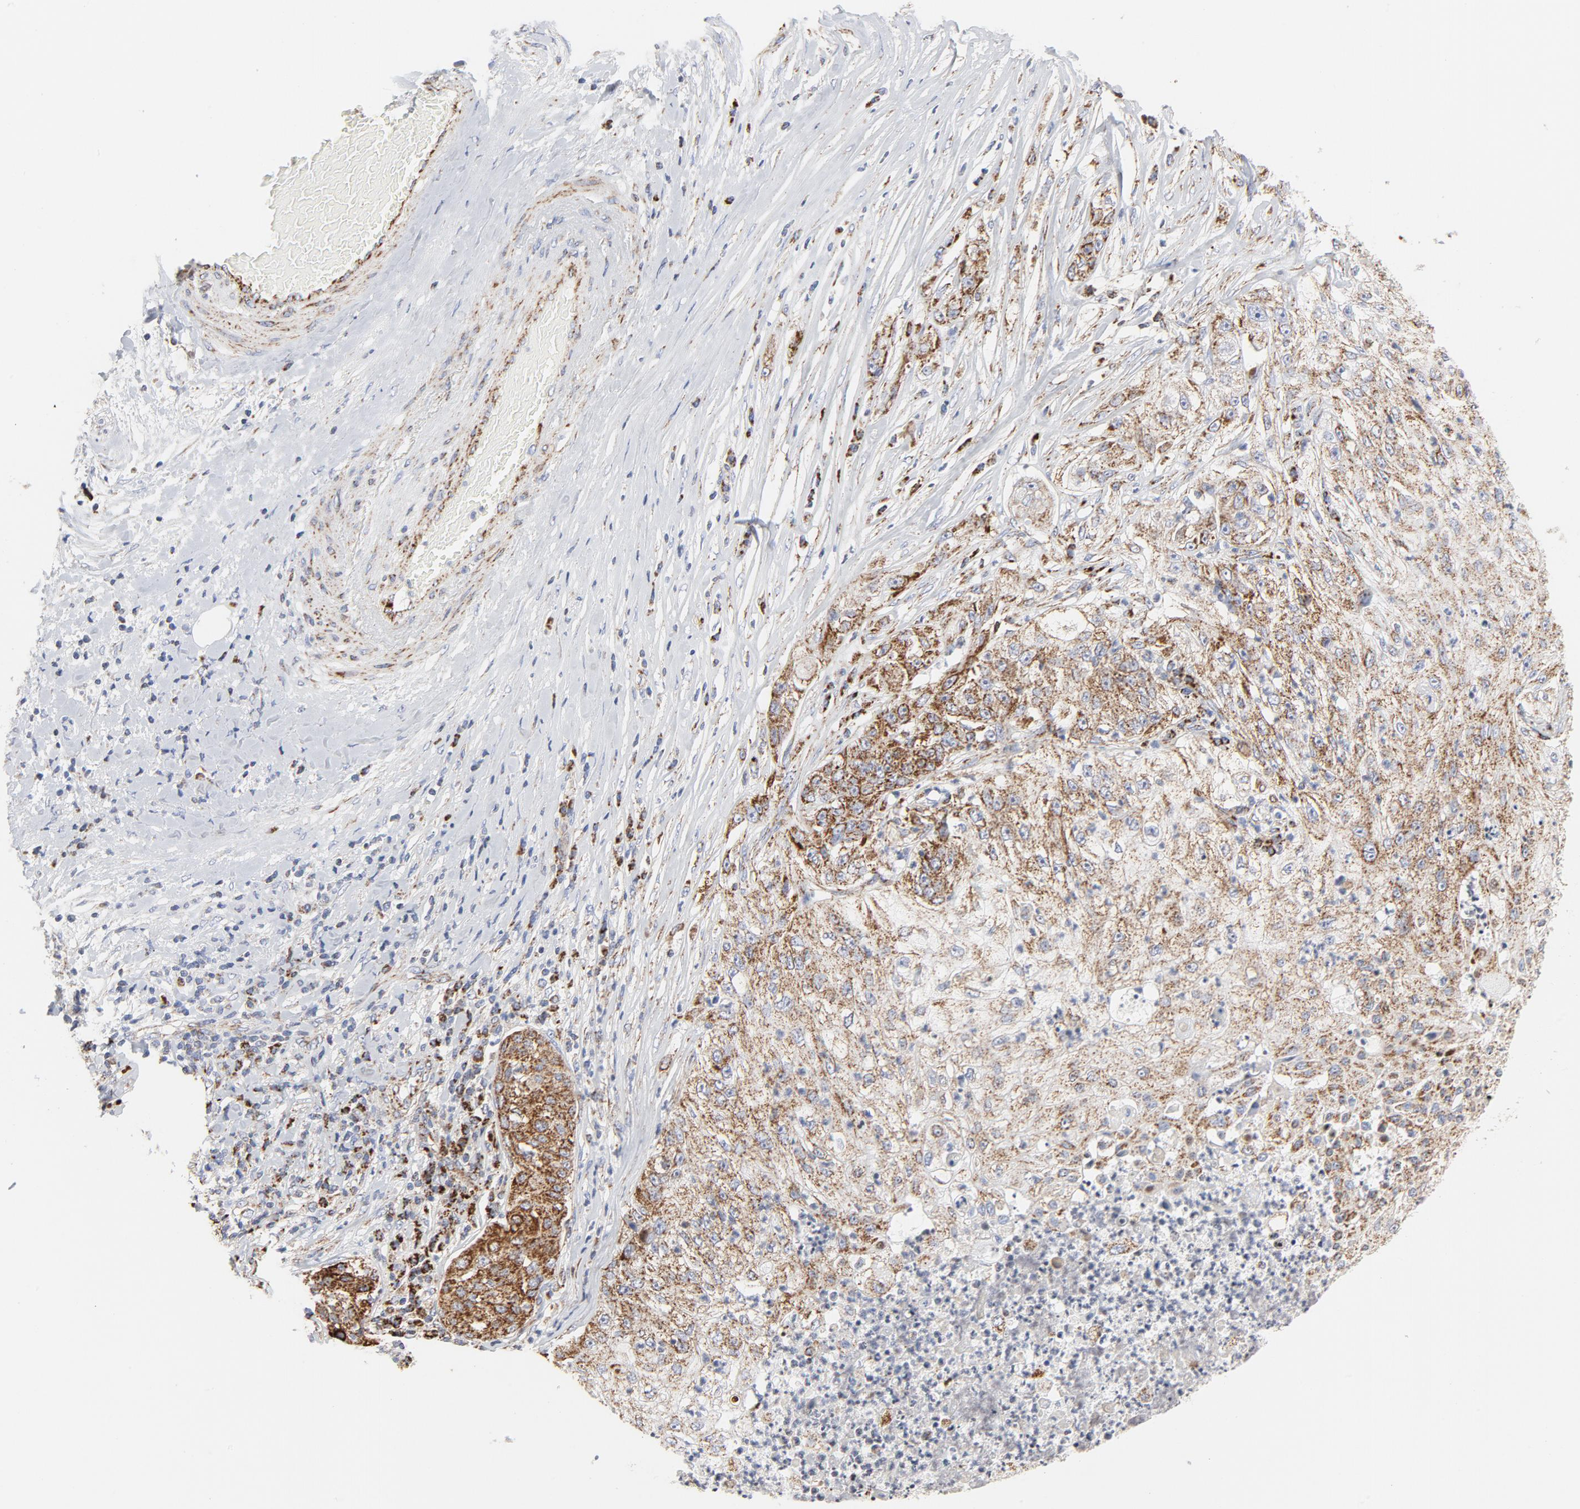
{"staining": {"intensity": "strong", "quantity": ">75%", "location": "cytoplasmic/membranous"}, "tissue": "lung cancer", "cell_type": "Tumor cells", "image_type": "cancer", "snomed": [{"axis": "morphology", "description": "Inflammation, NOS"}, {"axis": "morphology", "description": "Squamous cell carcinoma, NOS"}, {"axis": "topography", "description": "Lymph node"}, {"axis": "topography", "description": "Soft tissue"}, {"axis": "topography", "description": "Lung"}], "caption": "This photomicrograph exhibits lung squamous cell carcinoma stained with immunohistochemistry (IHC) to label a protein in brown. The cytoplasmic/membranous of tumor cells show strong positivity for the protein. Nuclei are counter-stained blue.", "gene": "CYCS", "patient": {"sex": "male", "age": 66}}